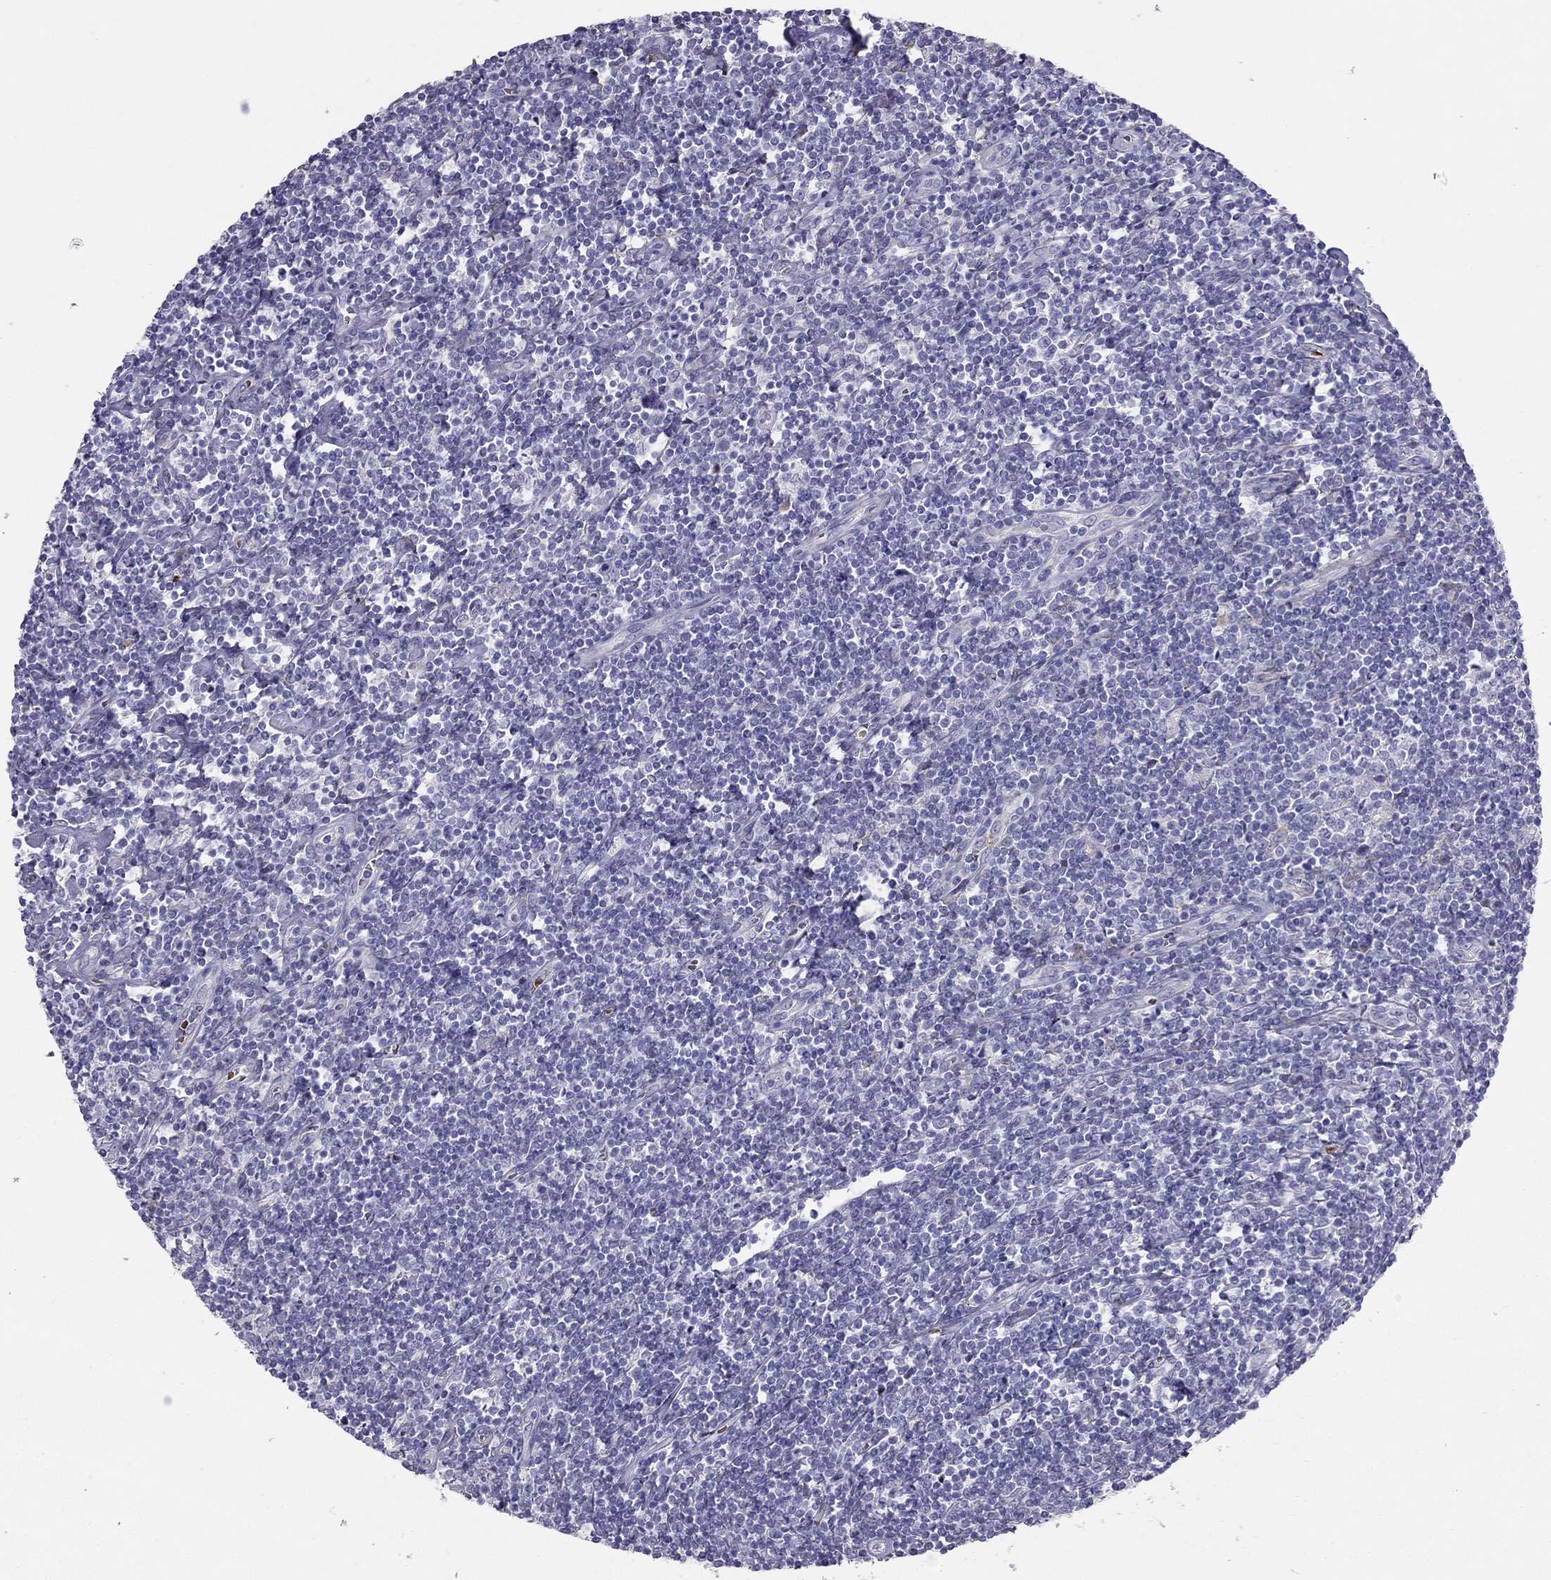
{"staining": {"intensity": "negative", "quantity": "none", "location": "none"}, "tissue": "lymphoma", "cell_type": "Tumor cells", "image_type": "cancer", "snomed": [{"axis": "morphology", "description": "Hodgkin's disease, NOS"}, {"axis": "topography", "description": "Lymph node"}], "caption": "Tumor cells are negative for brown protein staining in lymphoma.", "gene": "RHD", "patient": {"sex": "male", "age": 40}}